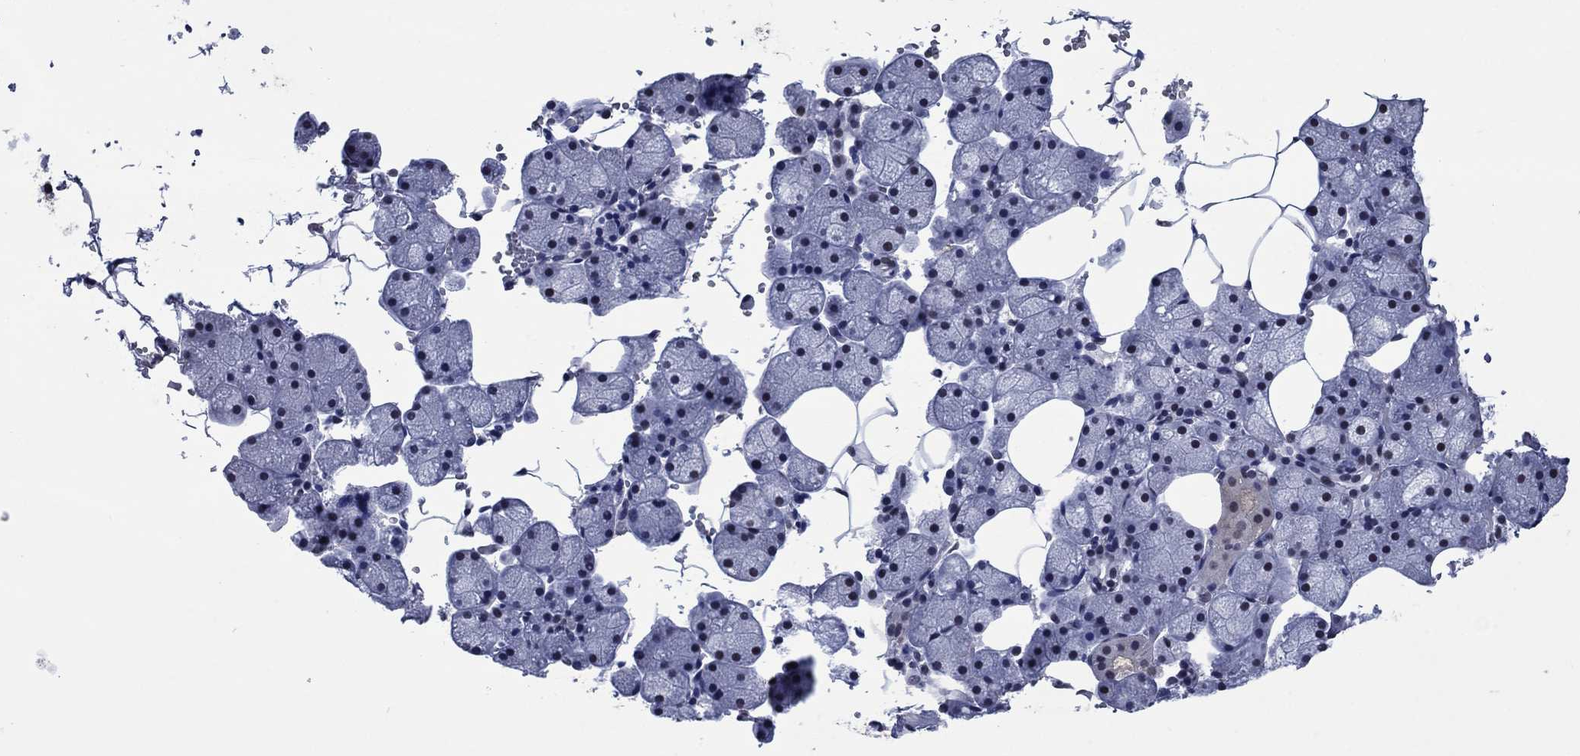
{"staining": {"intensity": "moderate", "quantity": "<25%", "location": "nuclear"}, "tissue": "salivary gland", "cell_type": "Glandular cells", "image_type": "normal", "snomed": [{"axis": "morphology", "description": "Normal tissue, NOS"}, {"axis": "topography", "description": "Salivary gland"}], "caption": "The image demonstrates staining of unremarkable salivary gland, revealing moderate nuclear protein expression (brown color) within glandular cells.", "gene": "TYMS", "patient": {"sex": "male", "age": 38}}